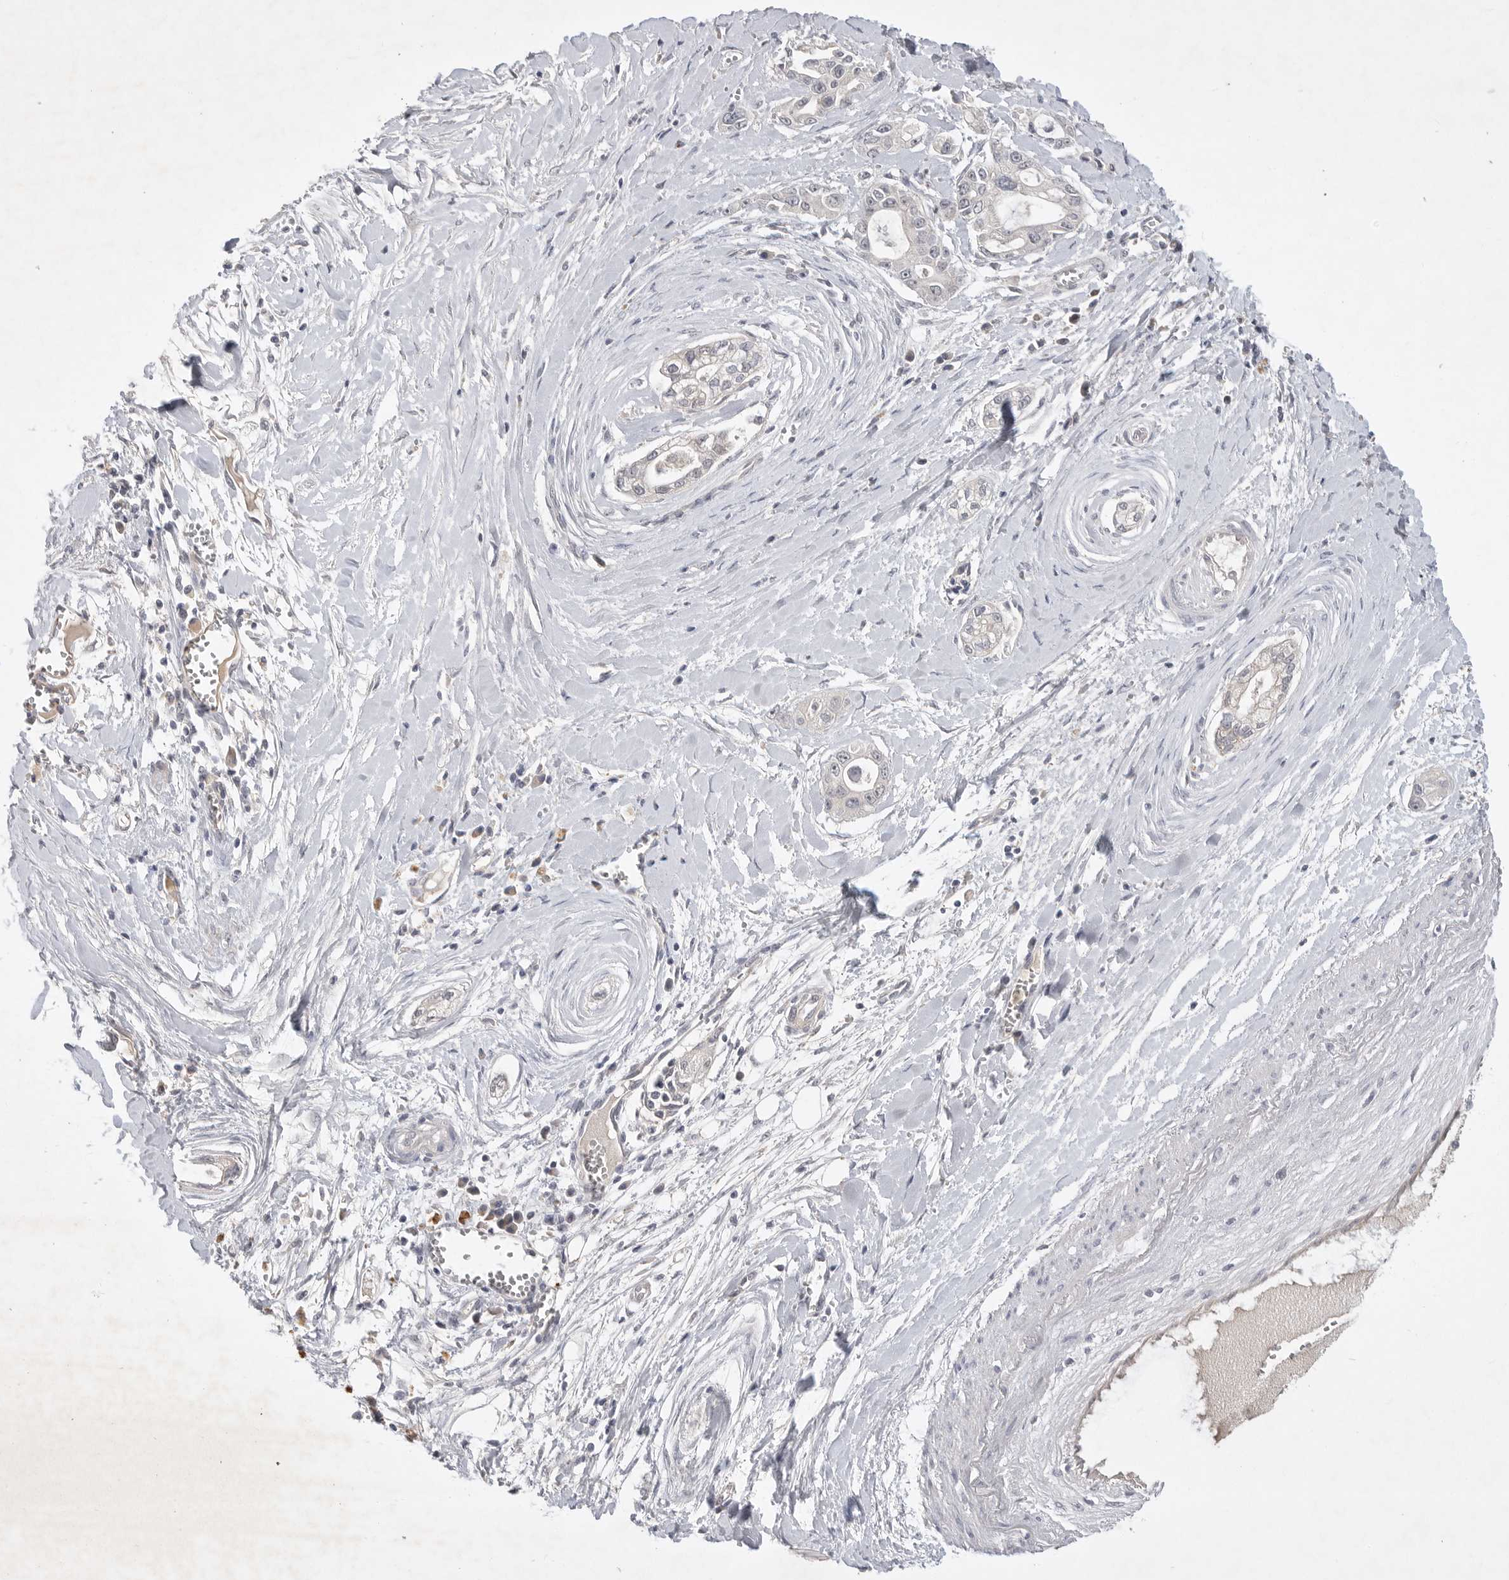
{"staining": {"intensity": "negative", "quantity": "none", "location": "none"}, "tissue": "pancreatic cancer", "cell_type": "Tumor cells", "image_type": "cancer", "snomed": [{"axis": "morphology", "description": "Adenocarcinoma, NOS"}, {"axis": "topography", "description": "Pancreas"}], "caption": "High magnification brightfield microscopy of pancreatic cancer (adenocarcinoma) stained with DAB (3,3'-diaminobenzidine) (brown) and counterstained with hematoxylin (blue): tumor cells show no significant expression.", "gene": "ITGAD", "patient": {"sex": "male", "age": 68}}